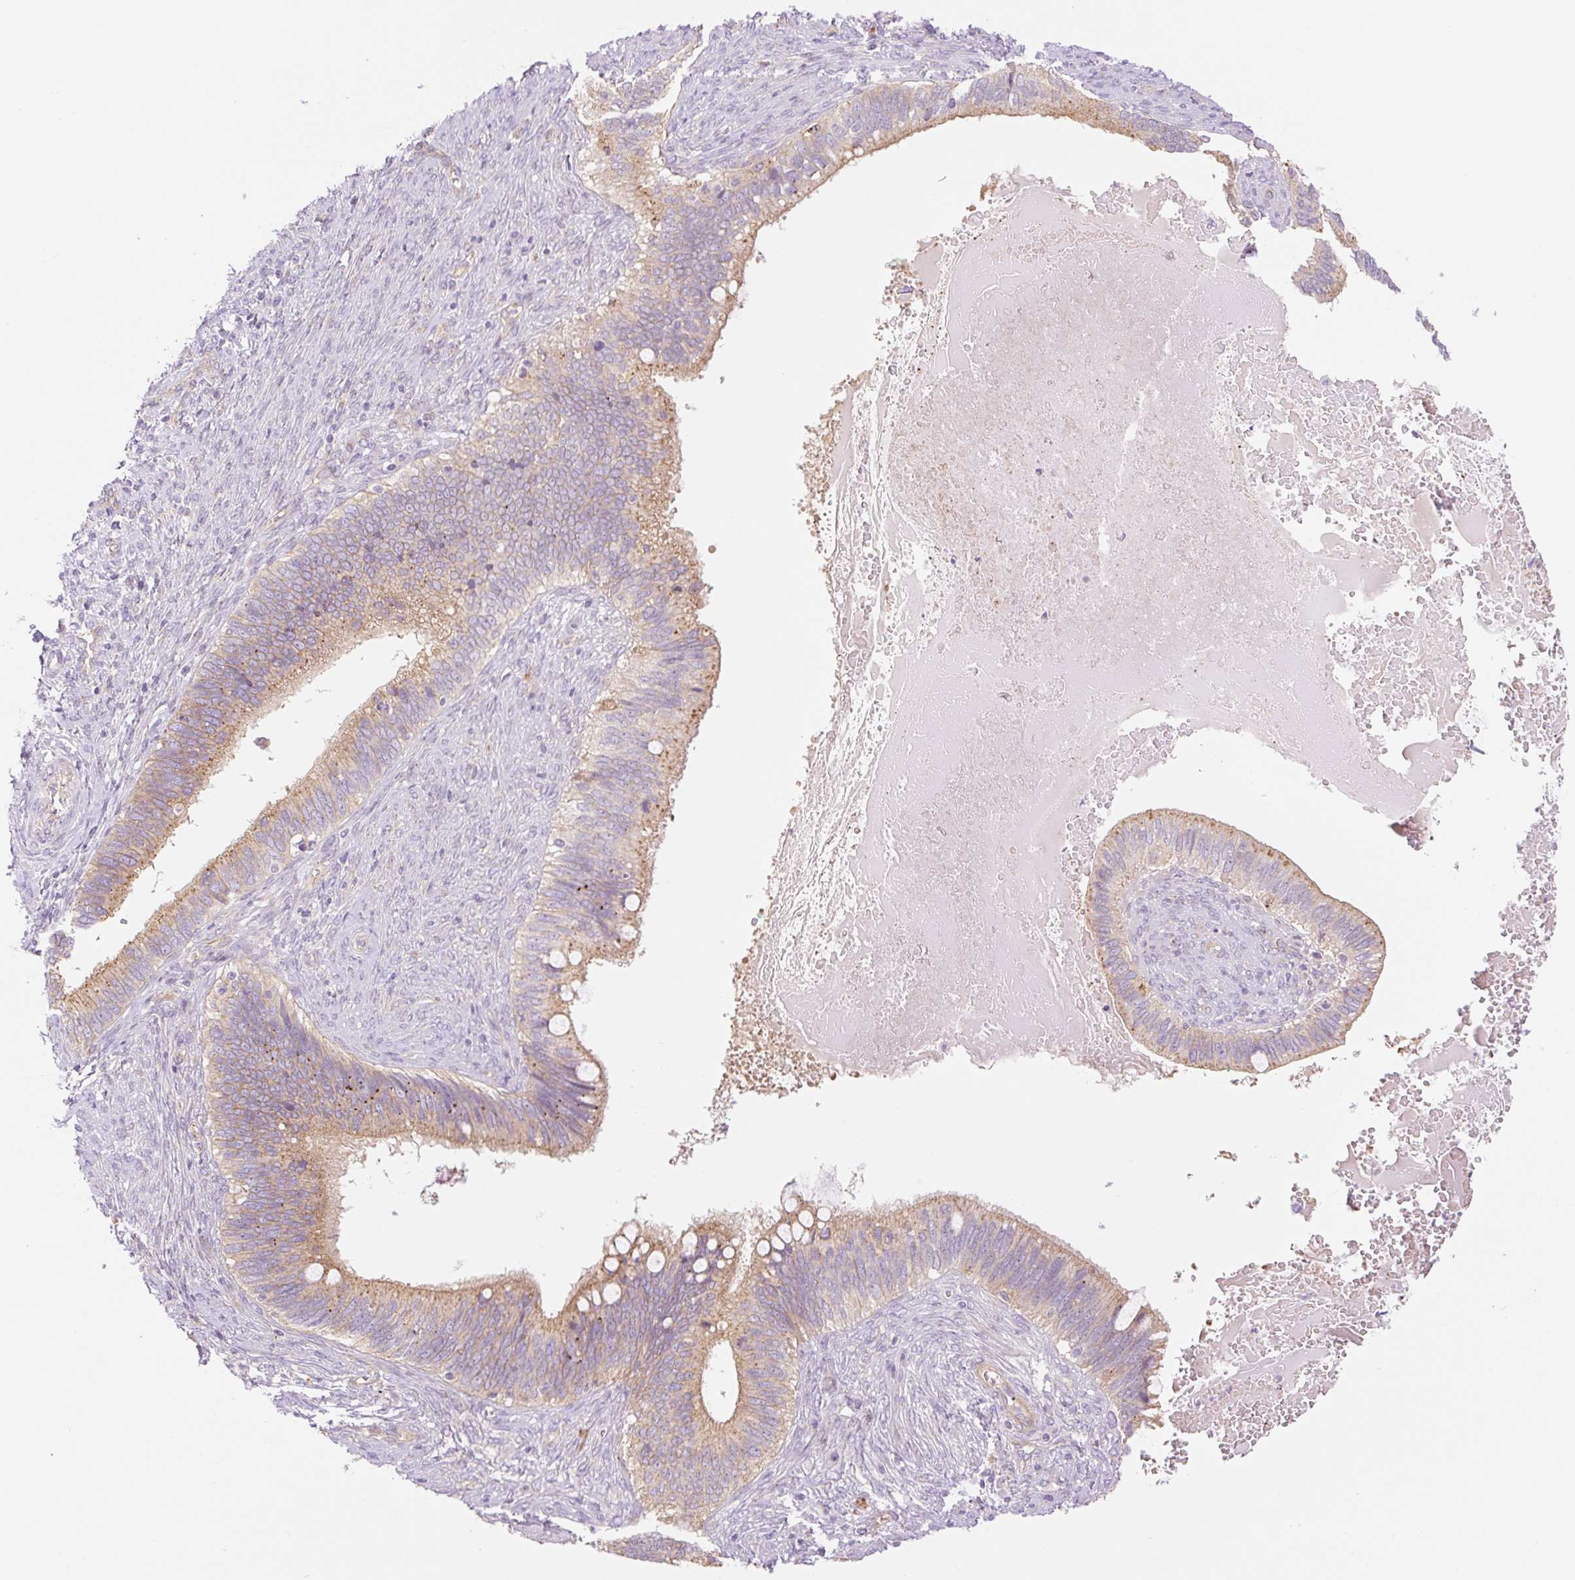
{"staining": {"intensity": "moderate", "quantity": ">75%", "location": "cytoplasmic/membranous"}, "tissue": "cervical cancer", "cell_type": "Tumor cells", "image_type": "cancer", "snomed": [{"axis": "morphology", "description": "Adenocarcinoma, NOS"}, {"axis": "topography", "description": "Cervix"}], "caption": "There is medium levels of moderate cytoplasmic/membranous staining in tumor cells of cervical adenocarcinoma, as demonstrated by immunohistochemical staining (brown color).", "gene": "NLRP5", "patient": {"sex": "female", "age": 42}}